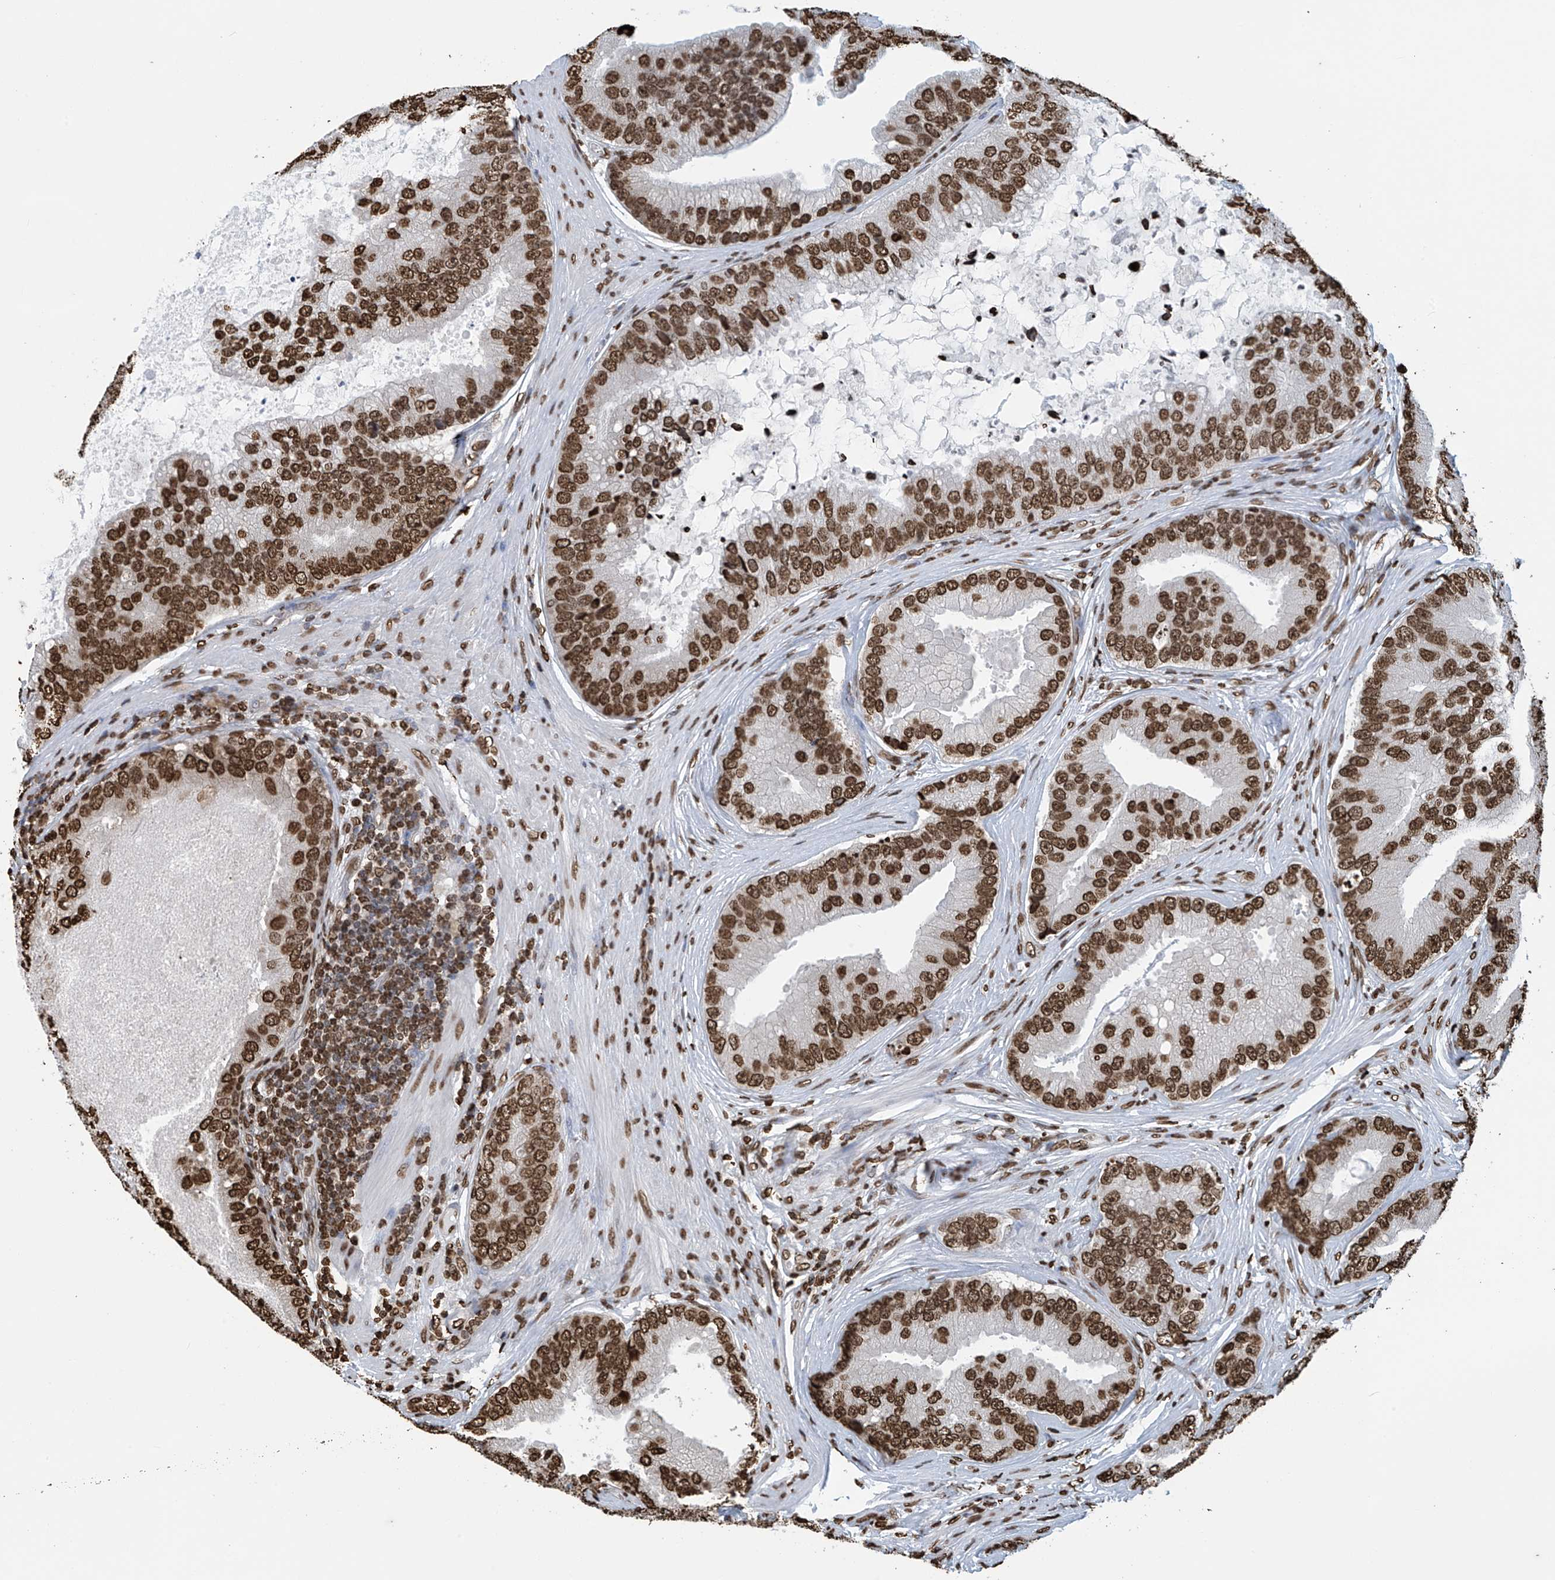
{"staining": {"intensity": "strong", "quantity": ">75%", "location": "nuclear"}, "tissue": "prostate cancer", "cell_type": "Tumor cells", "image_type": "cancer", "snomed": [{"axis": "morphology", "description": "Adenocarcinoma, High grade"}, {"axis": "topography", "description": "Prostate"}], "caption": "Prostate high-grade adenocarcinoma tissue displays strong nuclear staining in approximately >75% of tumor cells, visualized by immunohistochemistry. (IHC, brightfield microscopy, high magnification).", "gene": "DPPA2", "patient": {"sex": "male", "age": 70}}